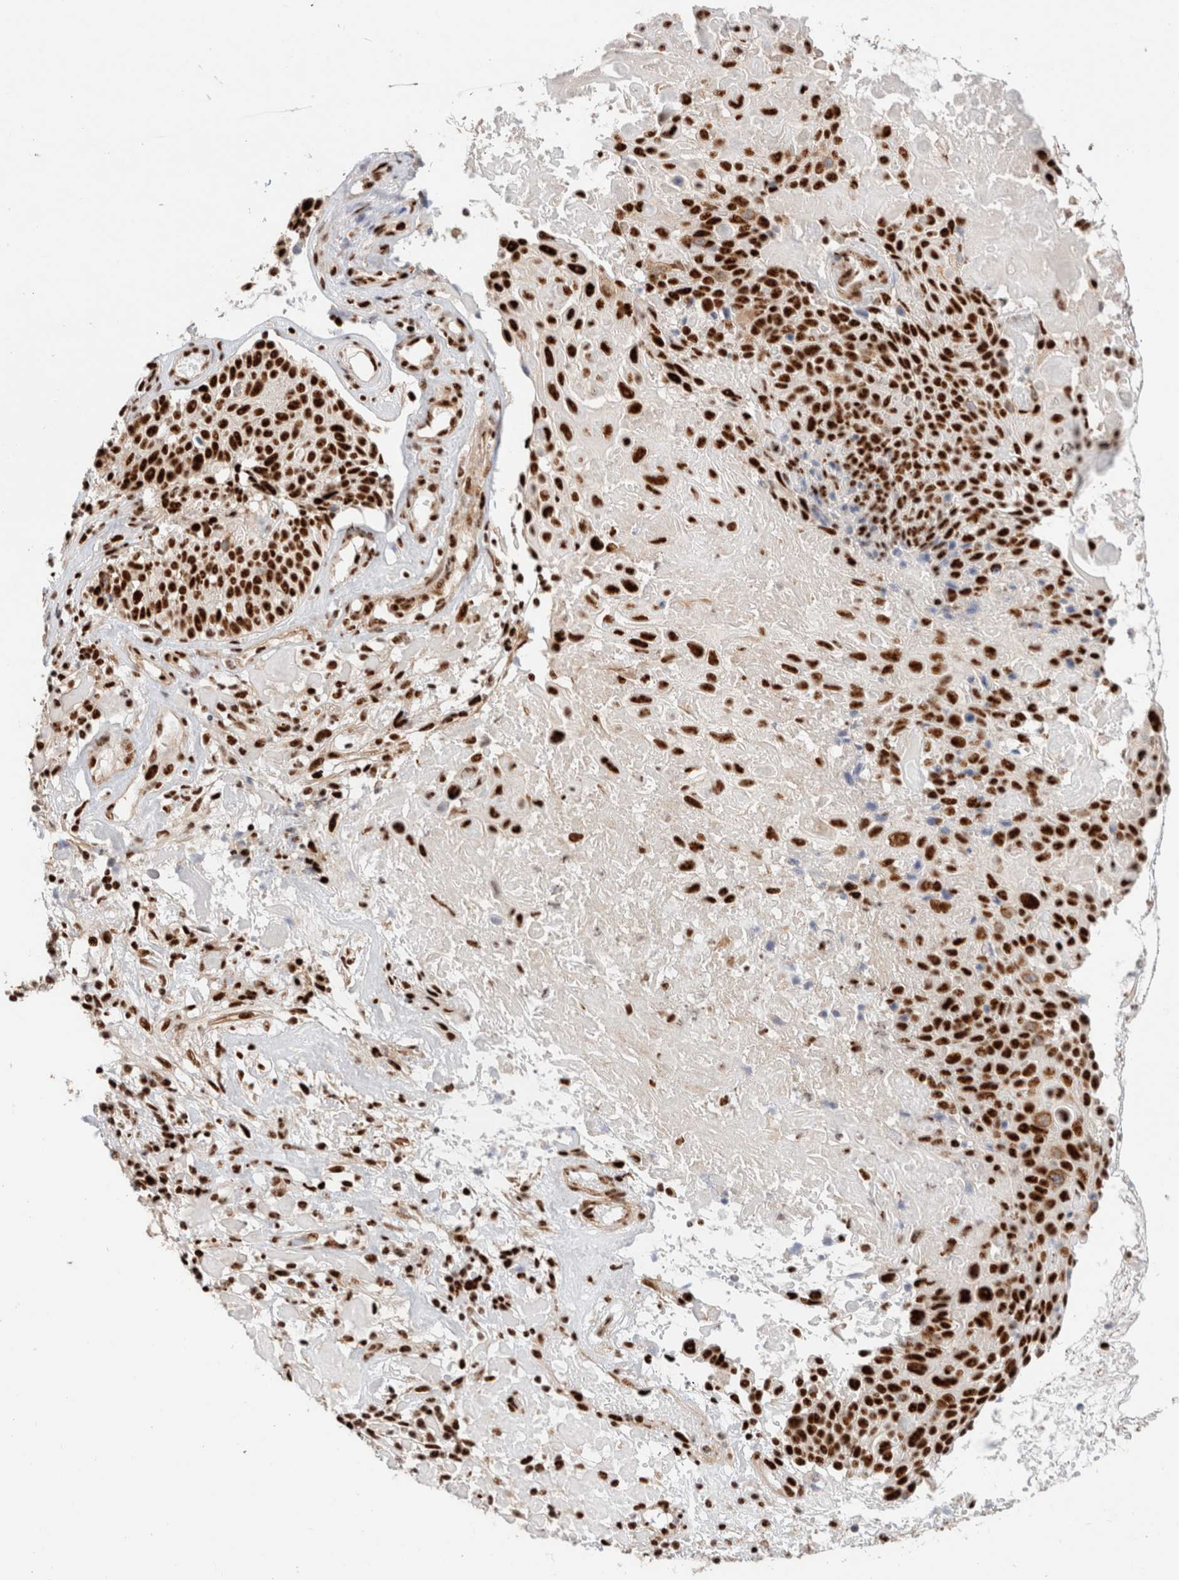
{"staining": {"intensity": "strong", "quantity": ">75%", "location": "nuclear"}, "tissue": "cervical cancer", "cell_type": "Tumor cells", "image_type": "cancer", "snomed": [{"axis": "morphology", "description": "Squamous cell carcinoma, NOS"}, {"axis": "topography", "description": "Cervix"}], "caption": "Cervical cancer (squamous cell carcinoma) stained with DAB (3,3'-diaminobenzidine) immunohistochemistry (IHC) displays high levels of strong nuclear positivity in about >75% of tumor cells. Nuclei are stained in blue.", "gene": "ID3", "patient": {"sex": "female", "age": 74}}